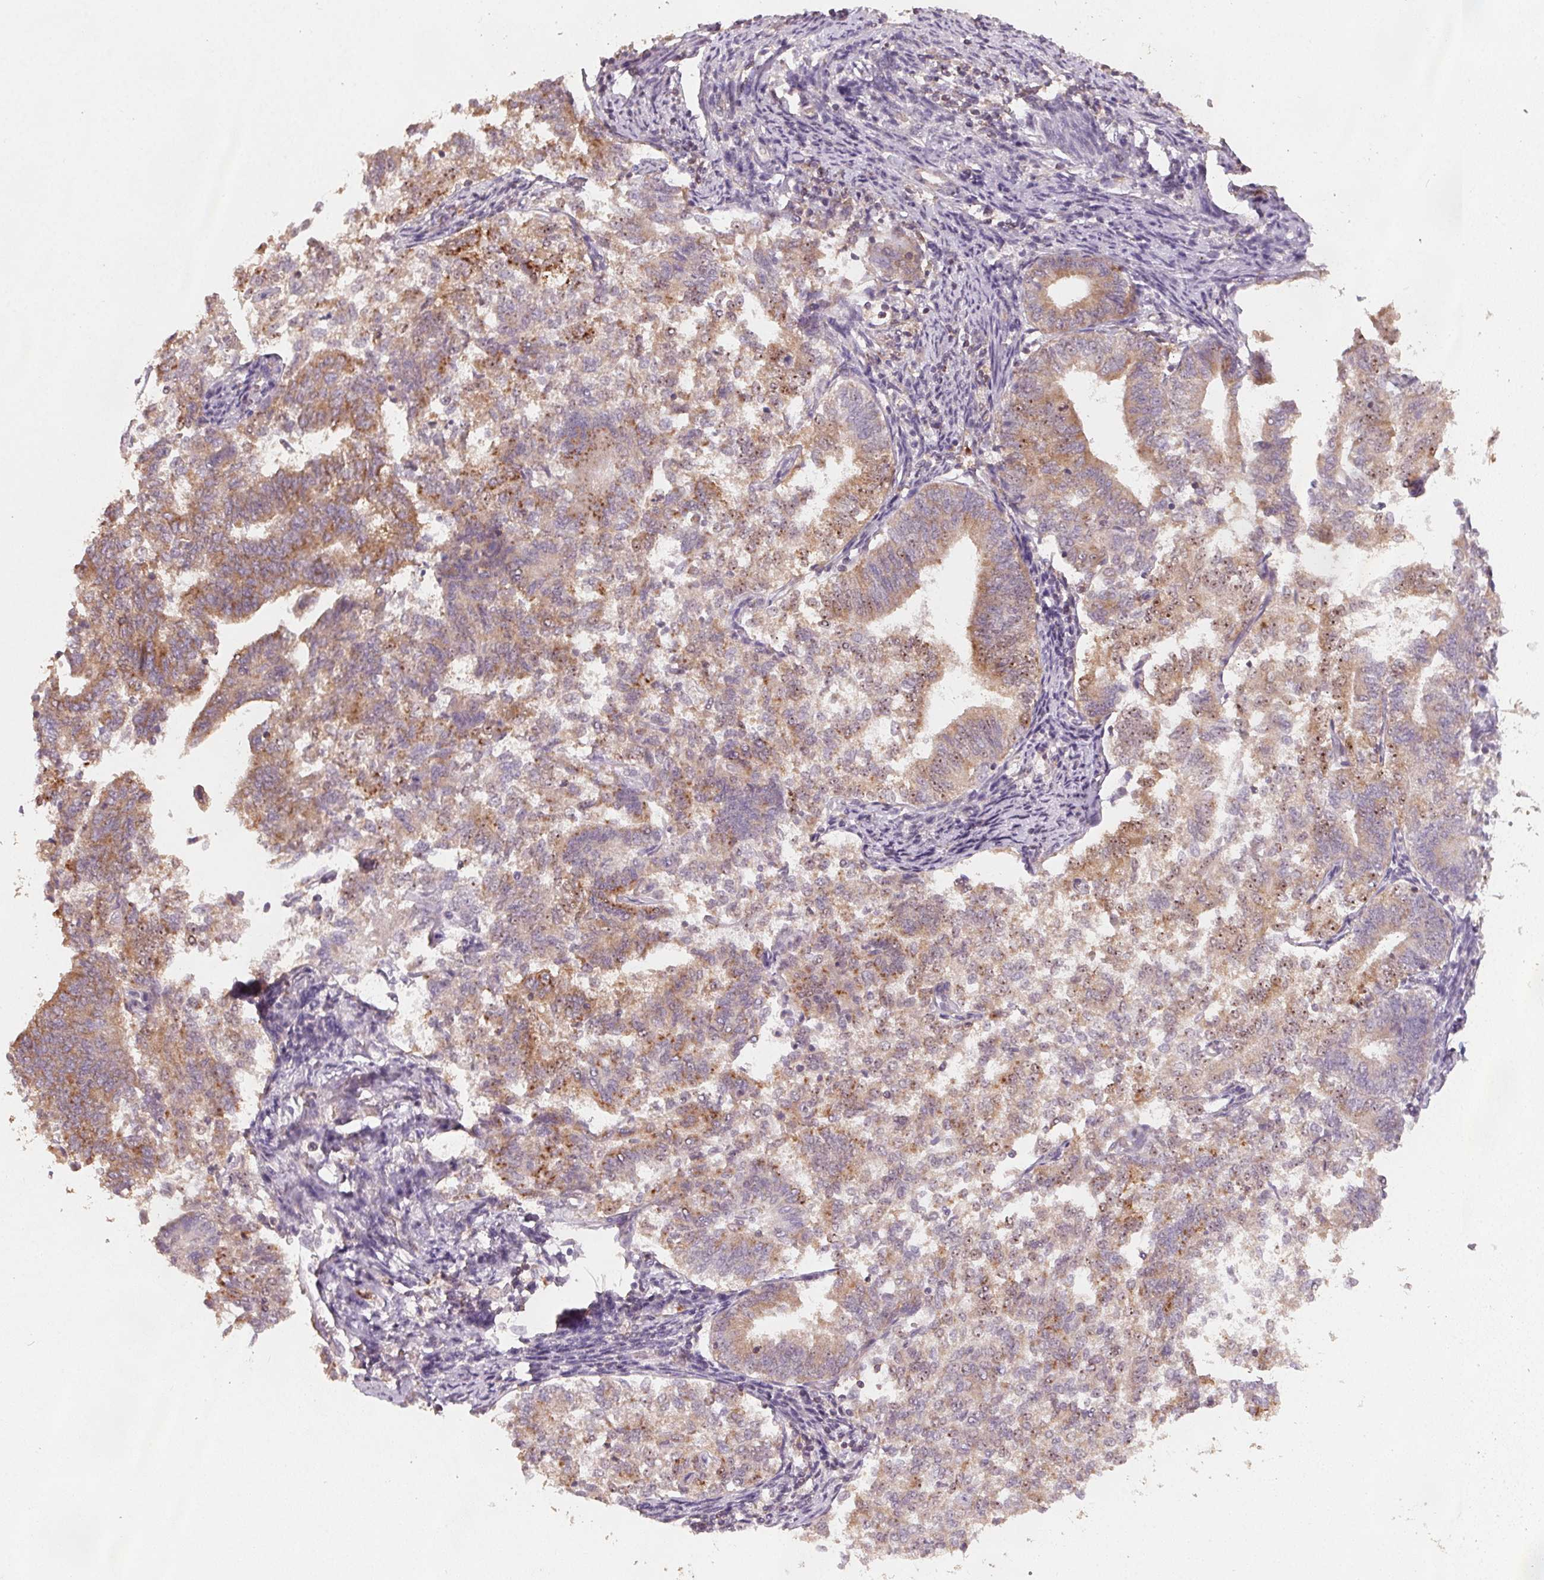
{"staining": {"intensity": "moderate", "quantity": ">75%", "location": "cytoplasmic/membranous"}, "tissue": "endometrial cancer", "cell_type": "Tumor cells", "image_type": "cancer", "snomed": [{"axis": "morphology", "description": "Adenocarcinoma, NOS"}, {"axis": "topography", "description": "Endometrium"}], "caption": "IHC image of neoplastic tissue: endometrial cancer (adenocarcinoma) stained using IHC exhibits medium levels of moderate protein expression localized specifically in the cytoplasmic/membranous of tumor cells, appearing as a cytoplasmic/membranous brown color.", "gene": "AP1S1", "patient": {"sex": "female", "age": 65}}